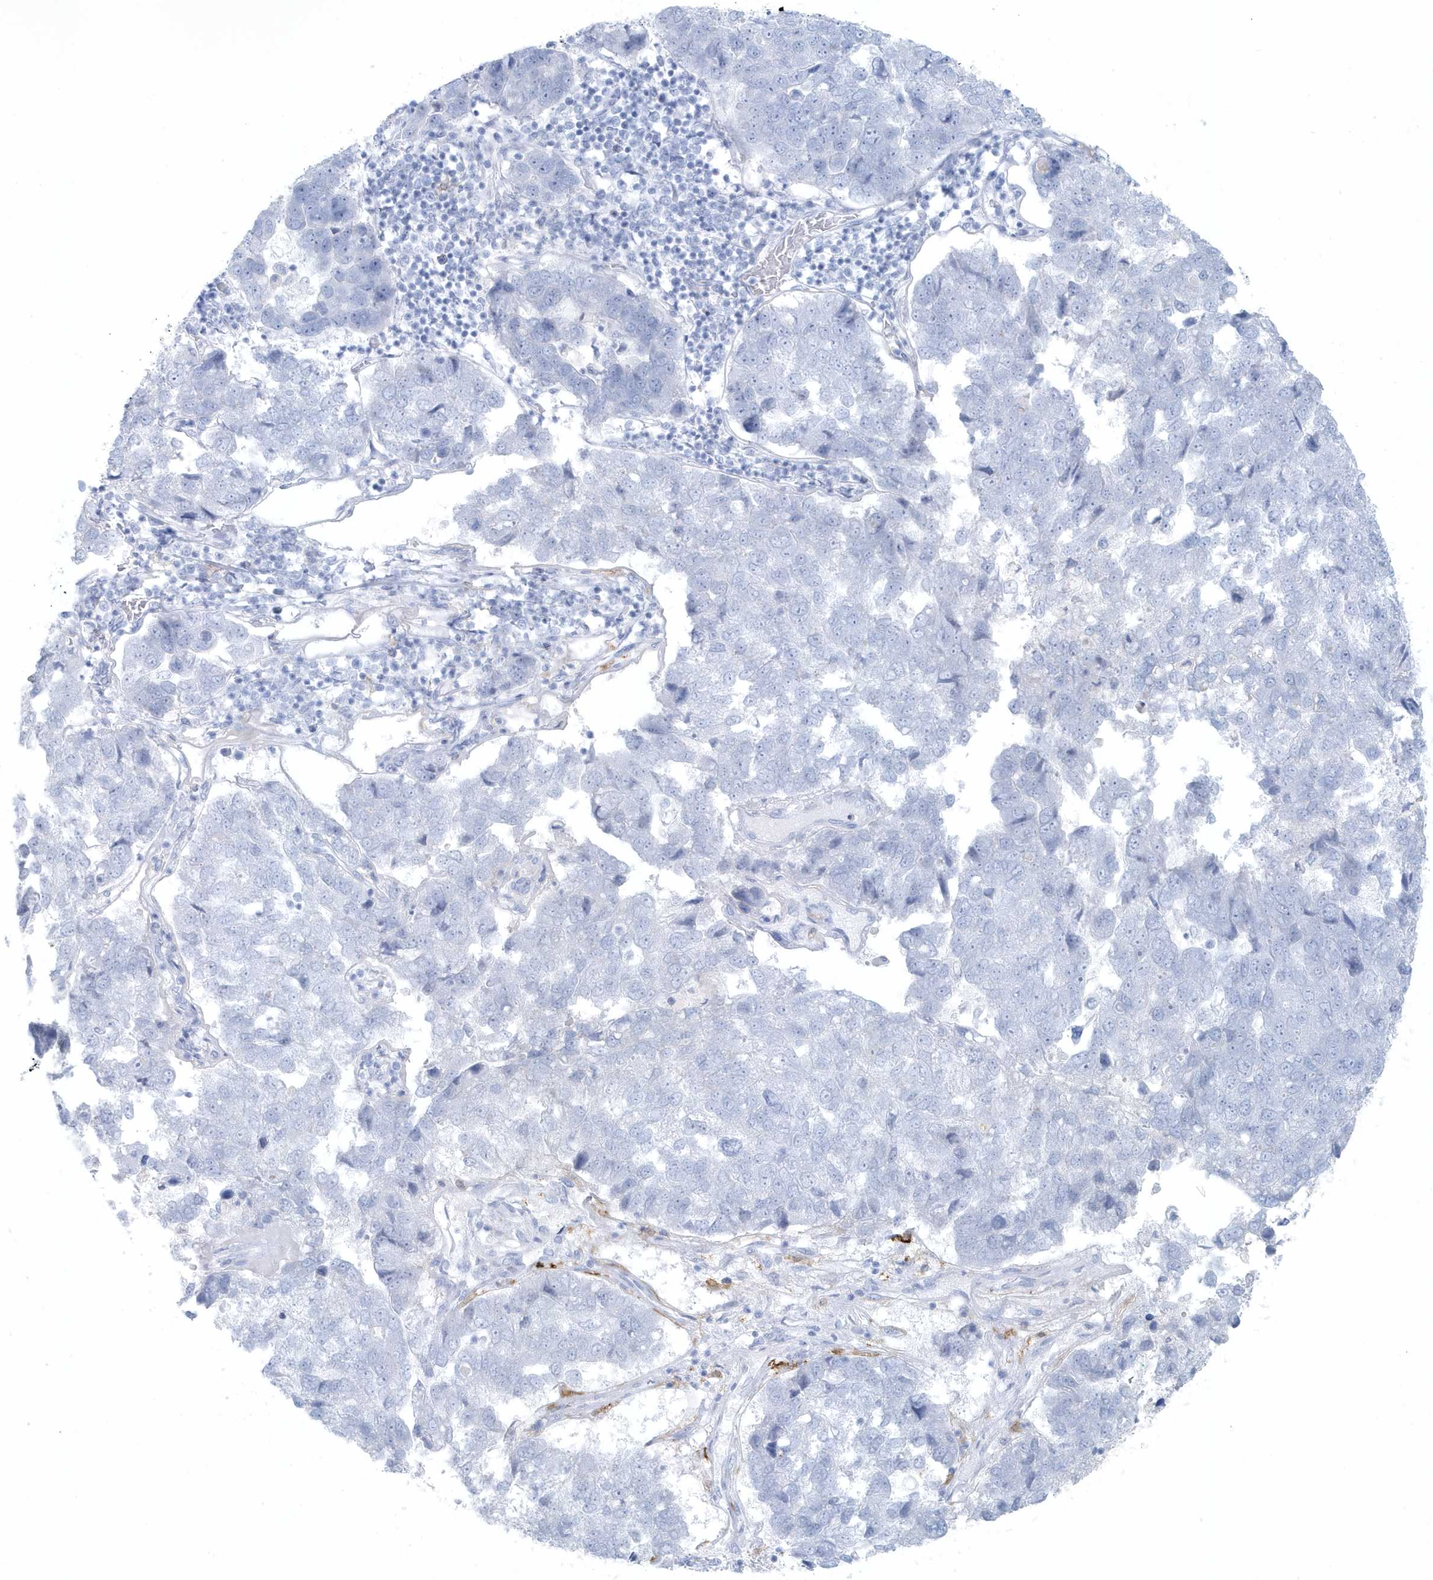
{"staining": {"intensity": "negative", "quantity": "none", "location": "none"}, "tissue": "pancreatic cancer", "cell_type": "Tumor cells", "image_type": "cancer", "snomed": [{"axis": "morphology", "description": "Adenocarcinoma, NOS"}, {"axis": "topography", "description": "Pancreas"}], "caption": "IHC of human pancreatic cancer (adenocarcinoma) reveals no staining in tumor cells. The staining was performed using DAB to visualize the protein expression in brown, while the nuclei were stained in blue with hematoxylin (Magnification: 20x).", "gene": "FAM98A", "patient": {"sex": "female", "age": 61}}